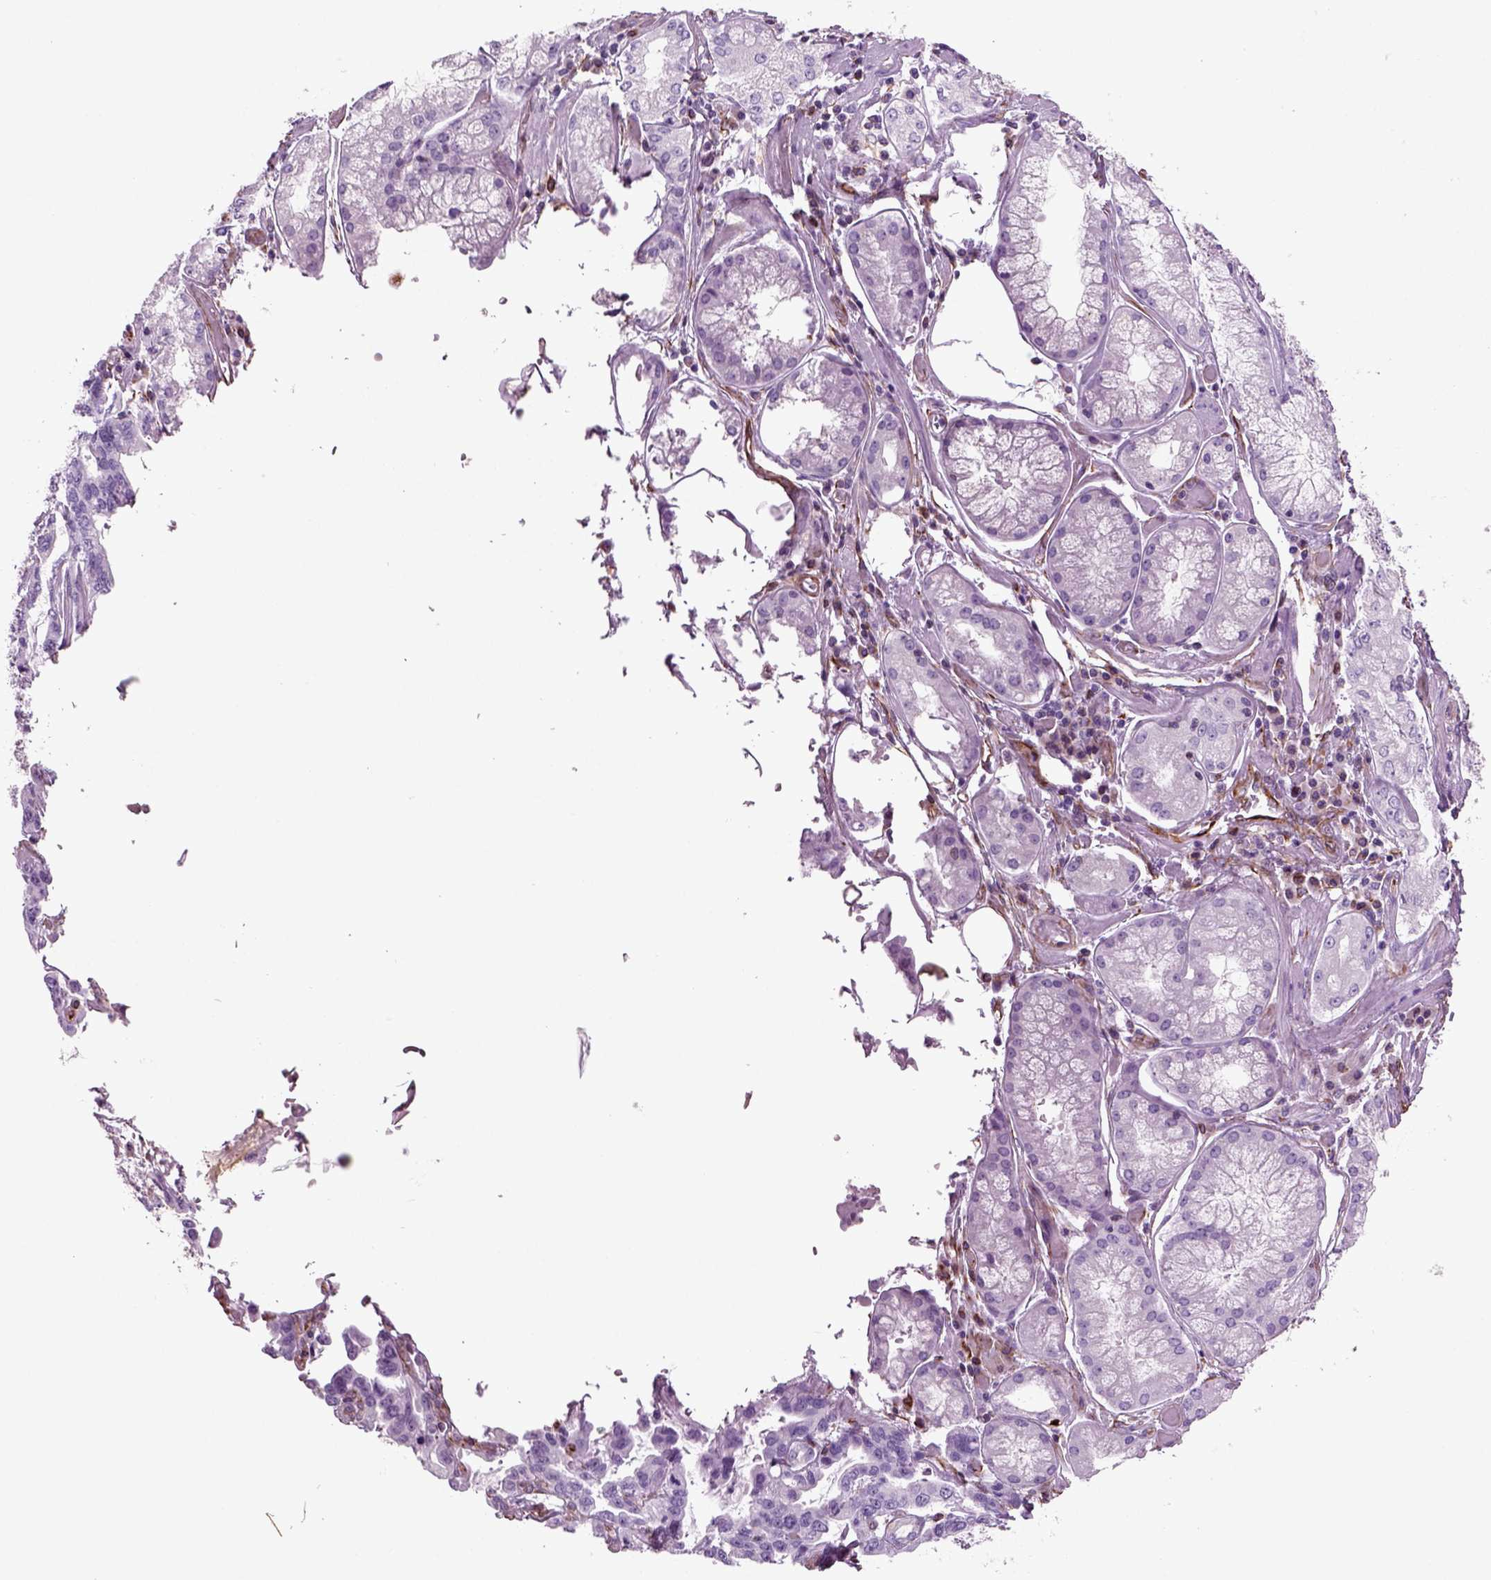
{"staining": {"intensity": "negative", "quantity": "none", "location": "none"}, "tissue": "stomach cancer", "cell_type": "Tumor cells", "image_type": "cancer", "snomed": [{"axis": "morphology", "description": "Adenocarcinoma, NOS"}, {"axis": "topography", "description": "Stomach, lower"}], "caption": "Human stomach cancer stained for a protein using immunohistochemistry (IHC) demonstrates no staining in tumor cells.", "gene": "ACER3", "patient": {"sex": "female", "age": 76}}